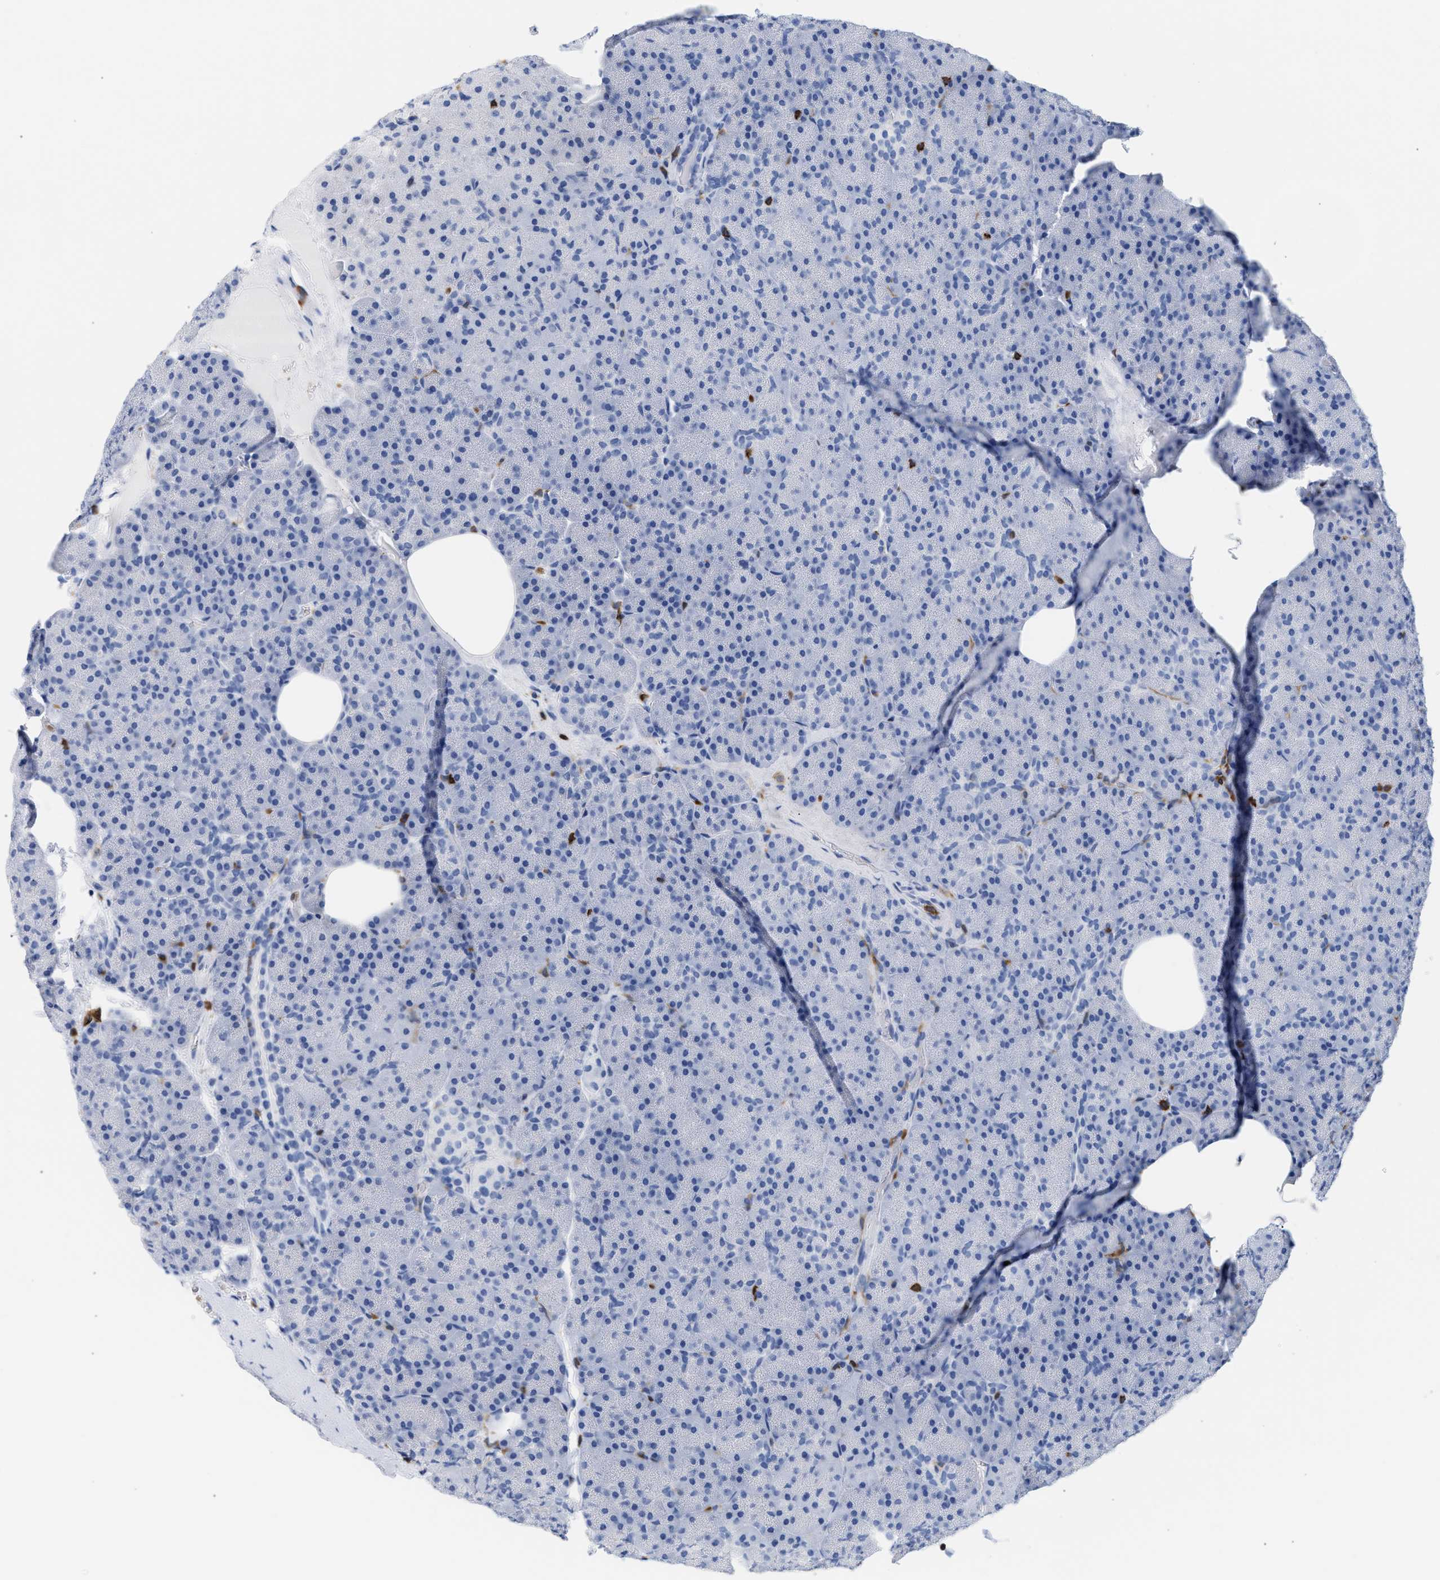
{"staining": {"intensity": "negative", "quantity": "none", "location": "none"}, "tissue": "pancreas", "cell_type": "Exocrine glandular cells", "image_type": "normal", "snomed": [{"axis": "morphology", "description": "Normal tissue, NOS"}, {"axis": "morphology", "description": "Carcinoid, malignant, NOS"}, {"axis": "topography", "description": "Pancreas"}], "caption": "Immunohistochemistry (IHC) image of normal pancreas: human pancreas stained with DAB displays no significant protein expression in exocrine glandular cells. (DAB immunohistochemistry visualized using brightfield microscopy, high magnification).", "gene": "LCP1", "patient": {"sex": "female", "age": 35}}